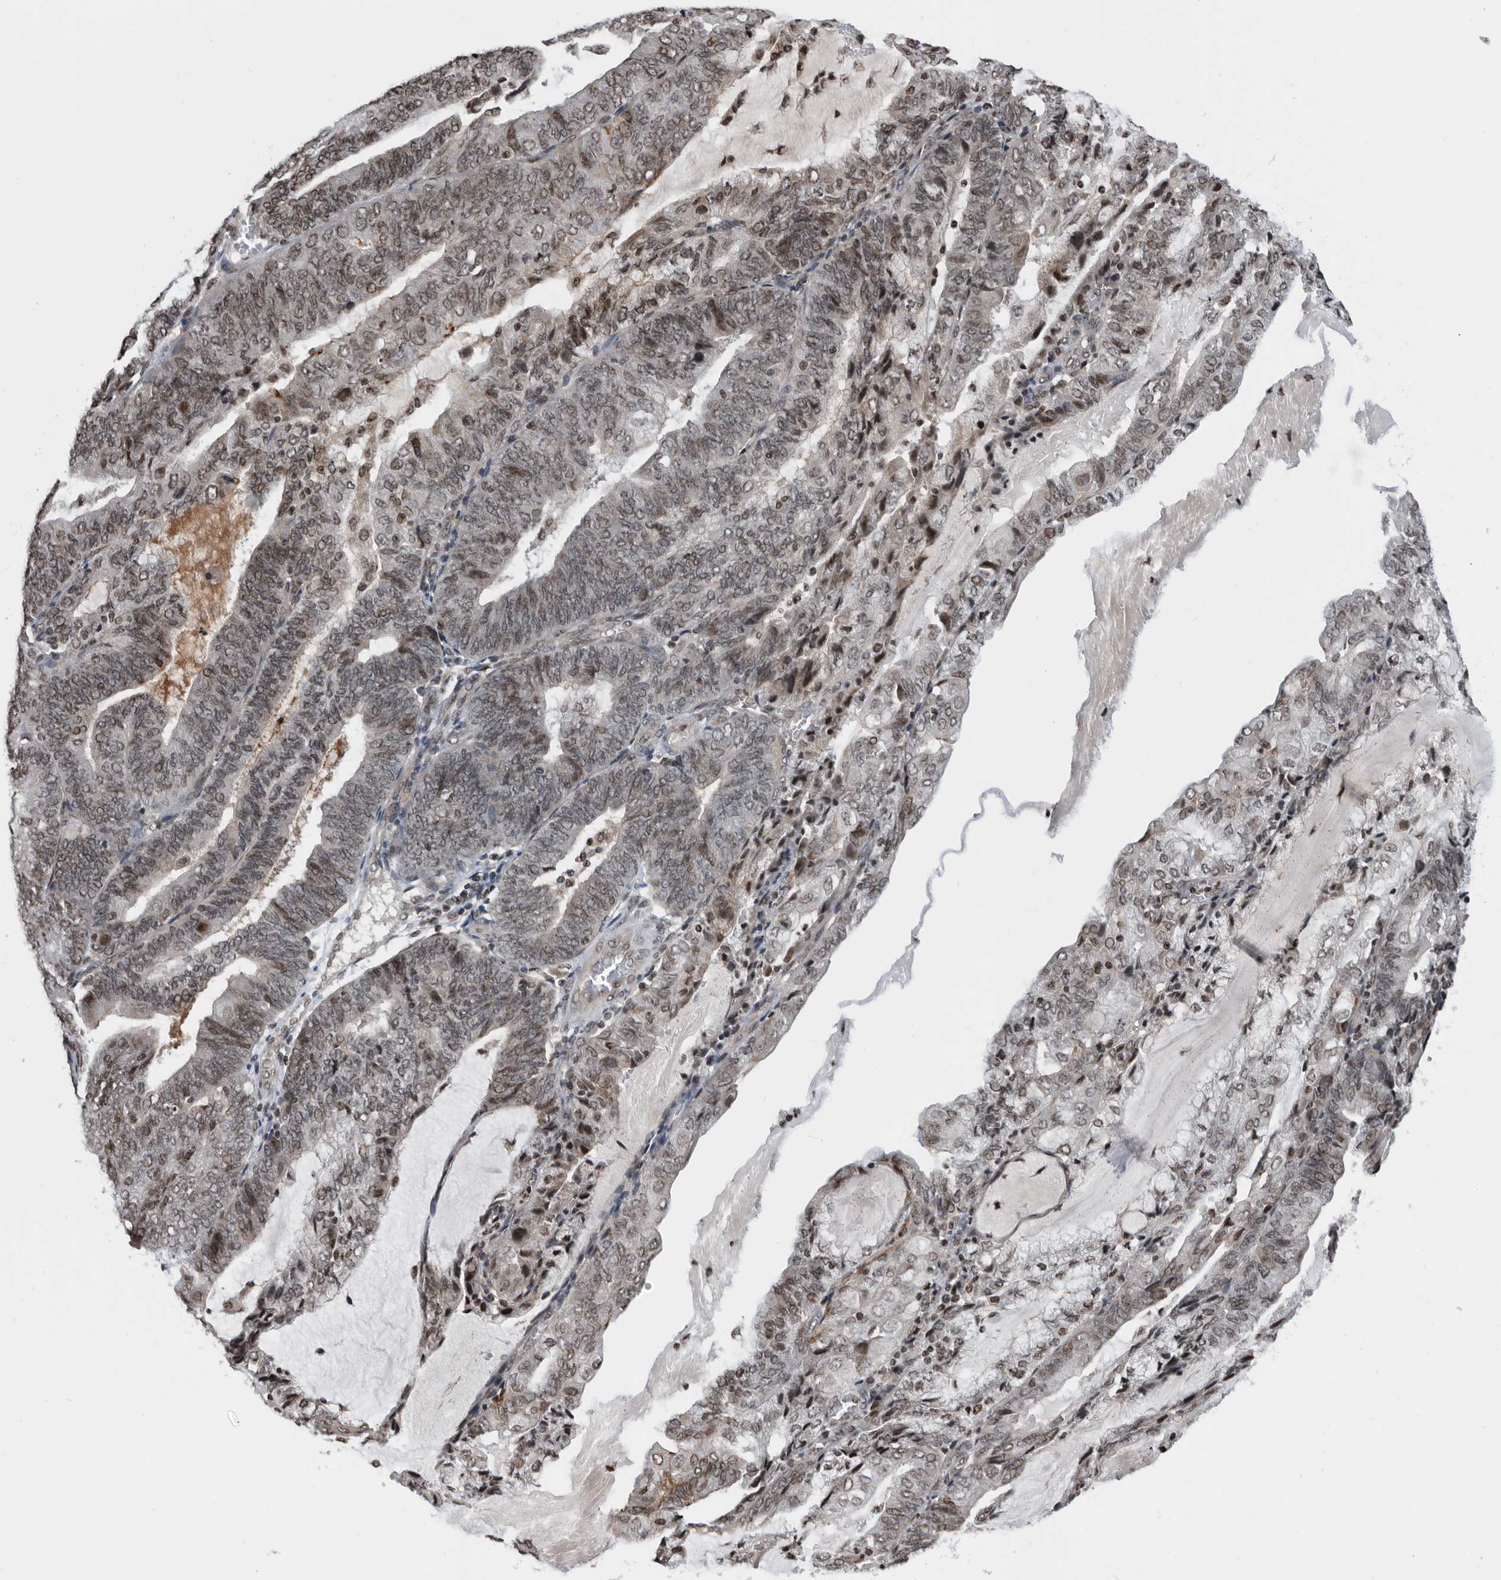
{"staining": {"intensity": "moderate", "quantity": "25%-75%", "location": "nuclear"}, "tissue": "endometrial cancer", "cell_type": "Tumor cells", "image_type": "cancer", "snomed": [{"axis": "morphology", "description": "Adenocarcinoma, NOS"}, {"axis": "topography", "description": "Endometrium"}], "caption": "Immunohistochemical staining of endometrial cancer exhibits medium levels of moderate nuclear positivity in about 25%-75% of tumor cells. The staining was performed using DAB to visualize the protein expression in brown, while the nuclei were stained in blue with hematoxylin (Magnification: 20x).", "gene": "SNRNP48", "patient": {"sex": "female", "age": 81}}